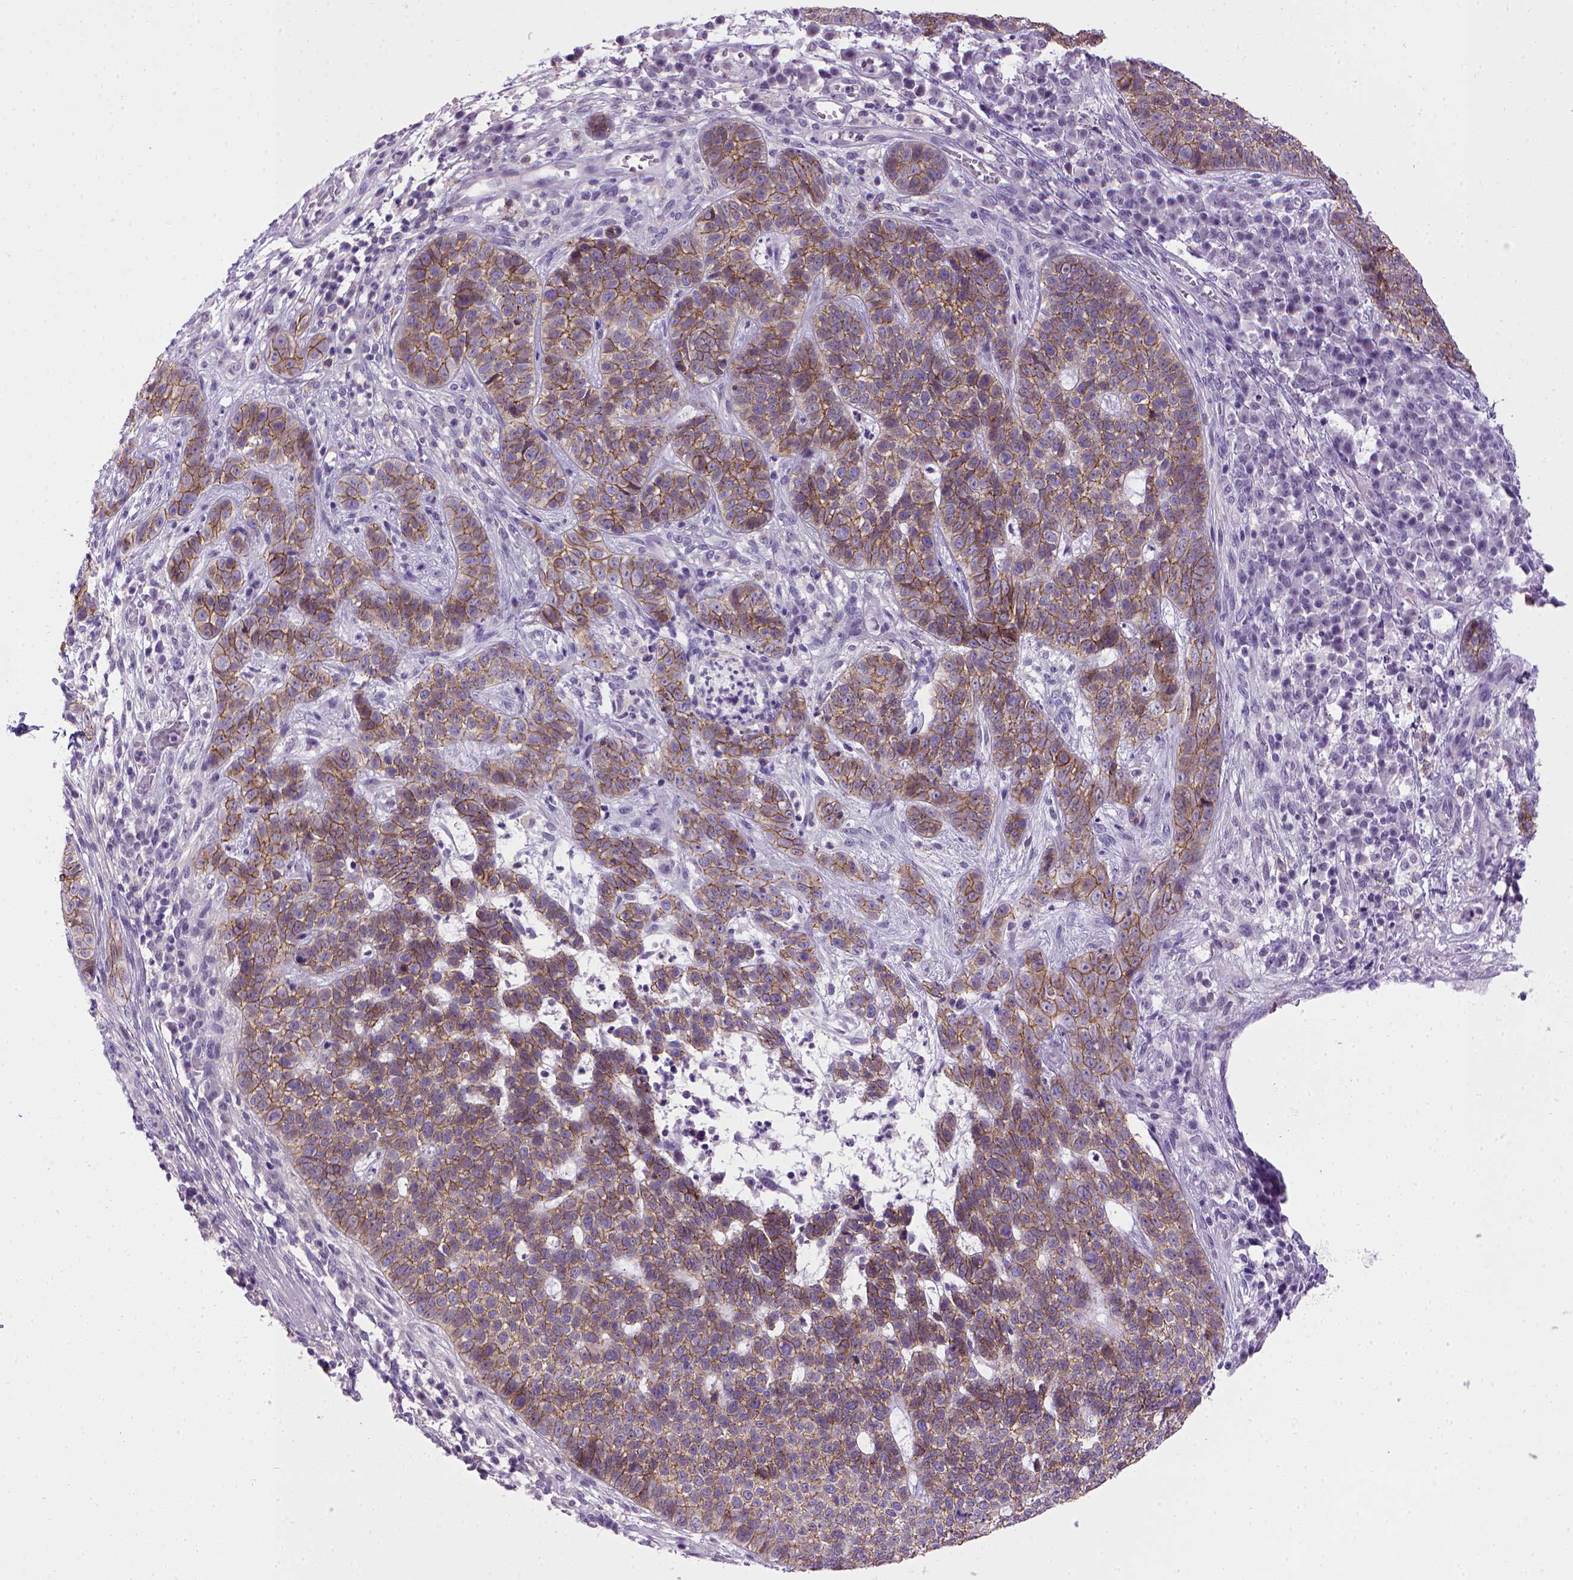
{"staining": {"intensity": "moderate", "quantity": ">75%", "location": "cytoplasmic/membranous"}, "tissue": "skin cancer", "cell_type": "Tumor cells", "image_type": "cancer", "snomed": [{"axis": "morphology", "description": "Basal cell carcinoma"}, {"axis": "topography", "description": "Skin"}], "caption": "A micrograph showing moderate cytoplasmic/membranous positivity in about >75% of tumor cells in skin basal cell carcinoma, as visualized by brown immunohistochemical staining.", "gene": "CDH1", "patient": {"sex": "female", "age": 69}}